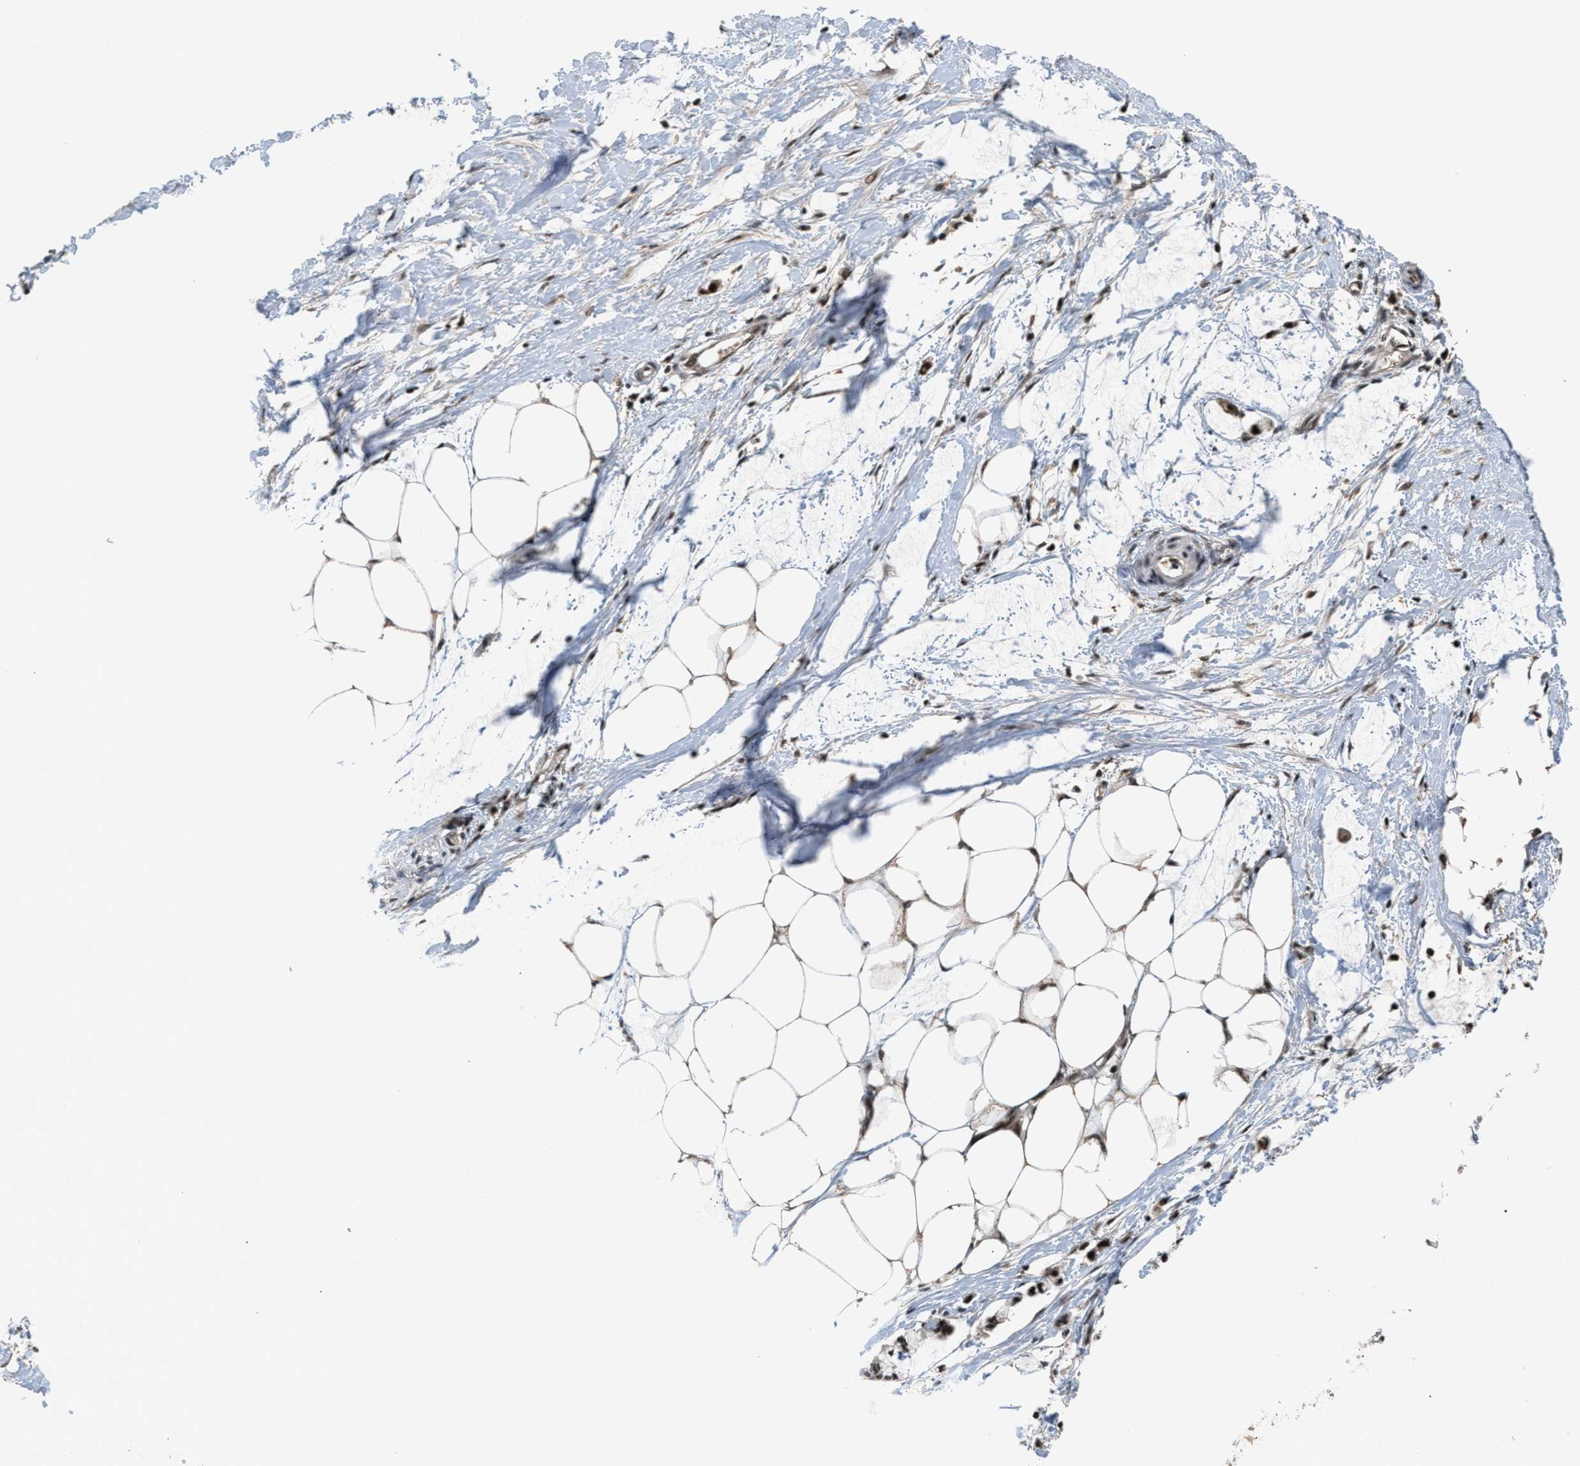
{"staining": {"intensity": "moderate", "quantity": ">75%", "location": "cytoplasmic/membranous,nuclear"}, "tissue": "adipose tissue", "cell_type": "Adipocytes", "image_type": "normal", "snomed": [{"axis": "morphology", "description": "Normal tissue, NOS"}, {"axis": "morphology", "description": "Adenocarcinoma, NOS"}, {"axis": "topography", "description": "Colon"}, {"axis": "topography", "description": "Peripheral nerve tissue"}], "caption": "The immunohistochemical stain highlights moderate cytoplasmic/membranous,nuclear staining in adipocytes of benign adipose tissue.", "gene": "PRPF4", "patient": {"sex": "male", "age": 14}}